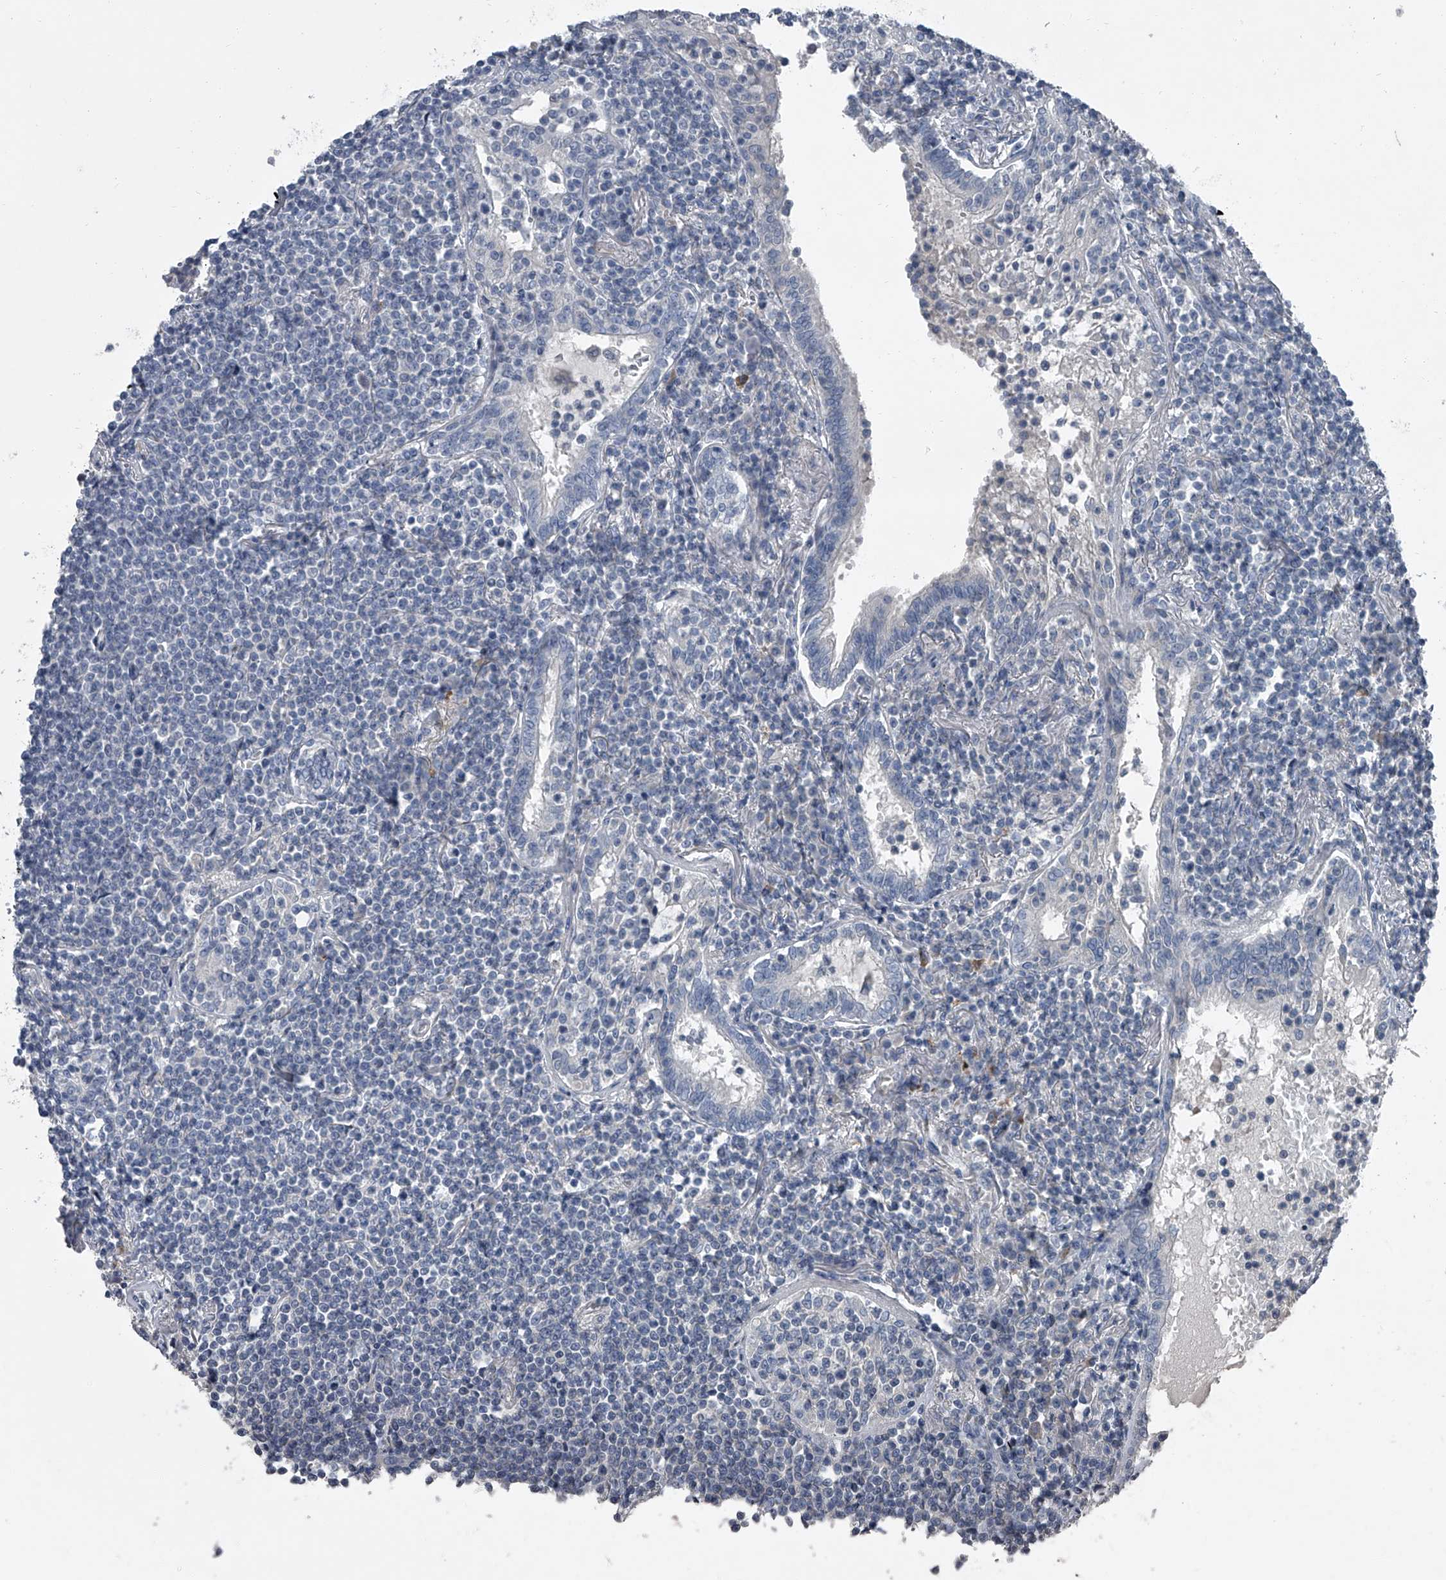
{"staining": {"intensity": "negative", "quantity": "none", "location": "none"}, "tissue": "lymphoma", "cell_type": "Tumor cells", "image_type": "cancer", "snomed": [{"axis": "morphology", "description": "Malignant lymphoma, non-Hodgkin's type, Low grade"}, {"axis": "topography", "description": "Lung"}], "caption": "Protein analysis of lymphoma displays no significant staining in tumor cells. (DAB (3,3'-diaminobenzidine) immunohistochemistry, high magnification).", "gene": "HEPHL1", "patient": {"sex": "female", "age": 71}}